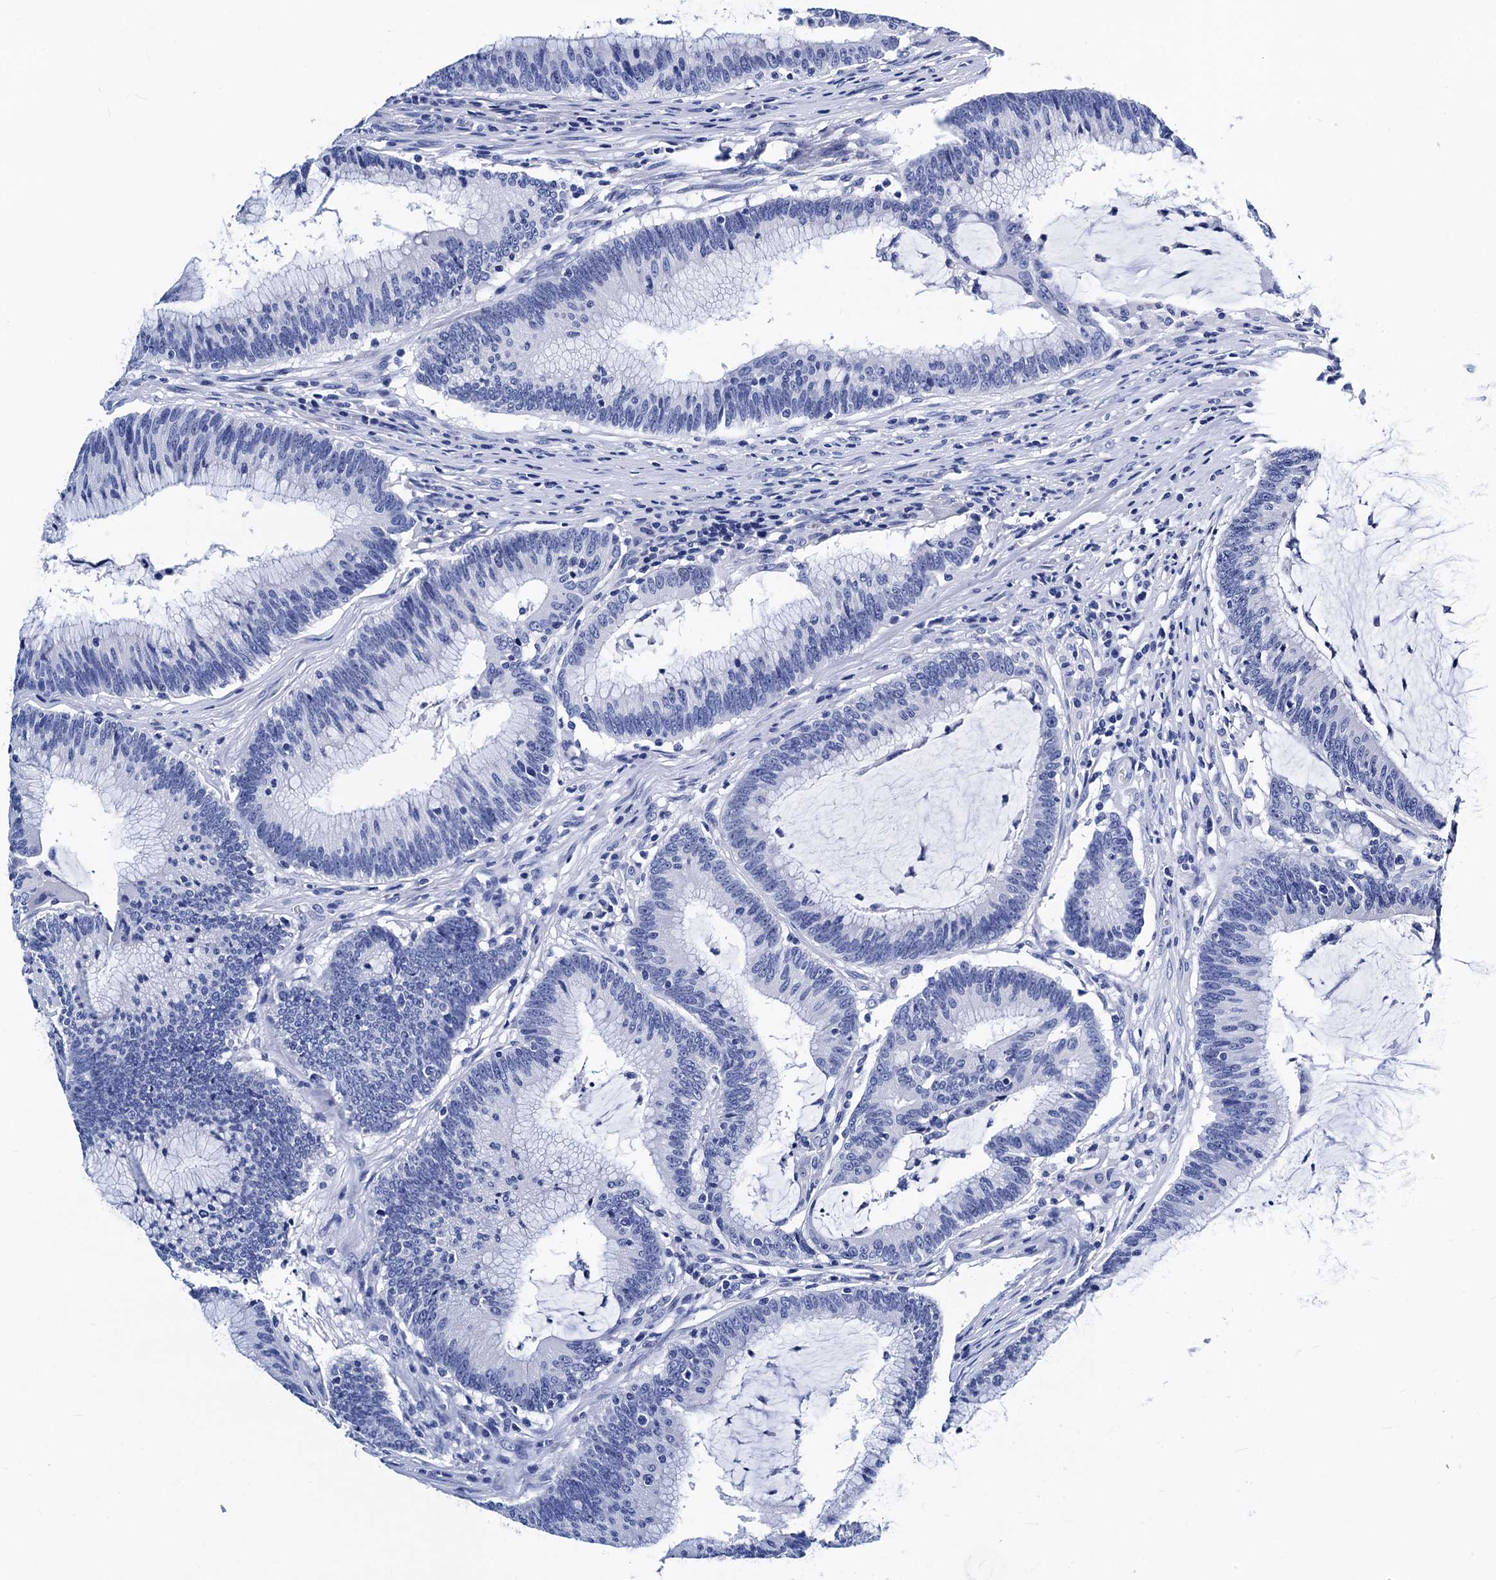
{"staining": {"intensity": "negative", "quantity": "none", "location": "none"}, "tissue": "colorectal cancer", "cell_type": "Tumor cells", "image_type": "cancer", "snomed": [{"axis": "morphology", "description": "Adenocarcinoma, NOS"}, {"axis": "topography", "description": "Rectum"}], "caption": "Immunohistochemistry of adenocarcinoma (colorectal) displays no positivity in tumor cells.", "gene": "MYBPC3", "patient": {"sex": "female", "age": 77}}